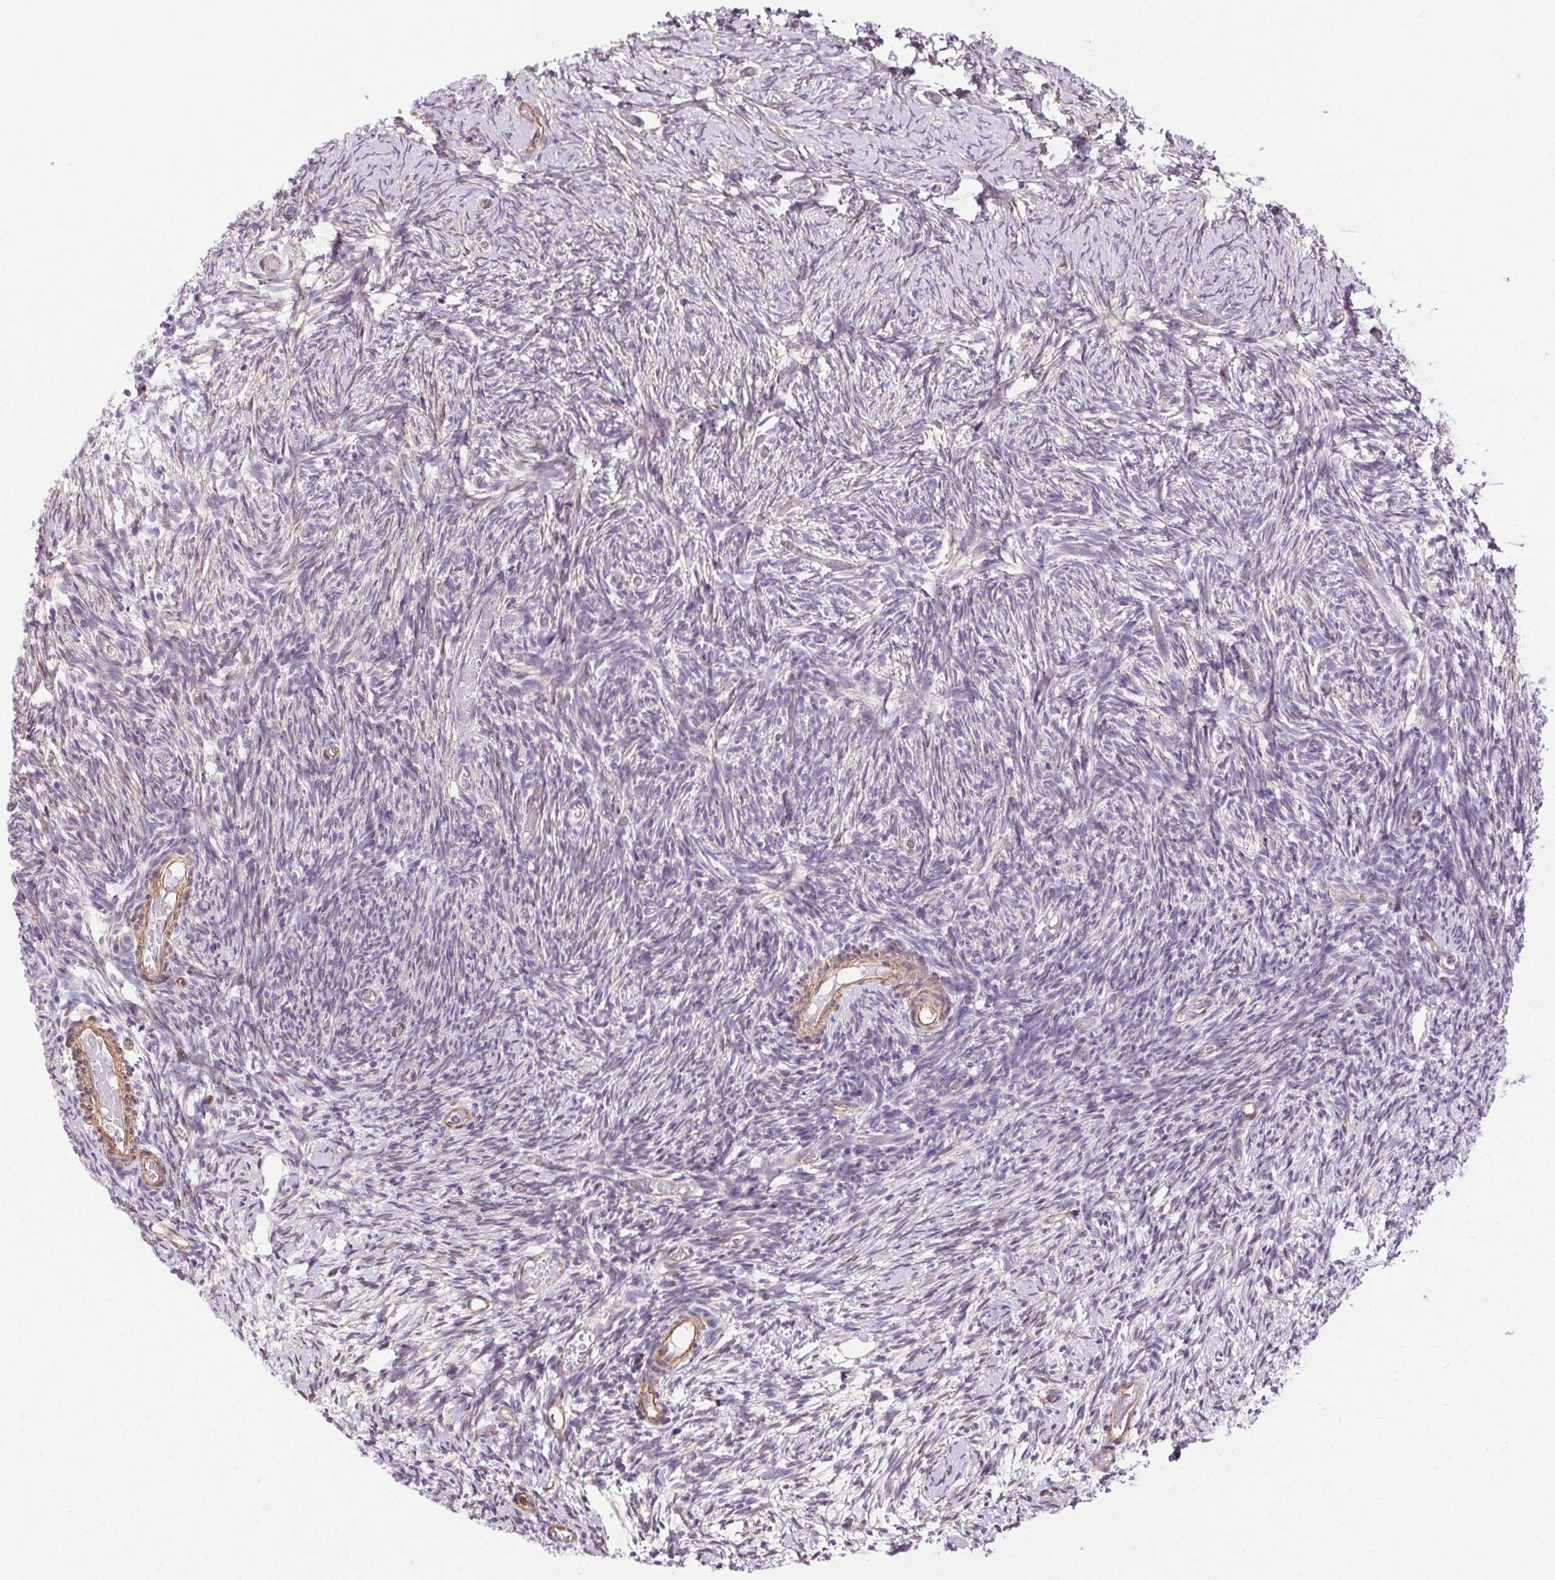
{"staining": {"intensity": "negative", "quantity": "none", "location": "none"}, "tissue": "ovary", "cell_type": "Follicle cells", "image_type": "normal", "snomed": [{"axis": "morphology", "description": "Normal tissue, NOS"}, {"axis": "topography", "description": "Ovary"}], "caption": "IHC histopathology image of benign ovary: ovary stained with DAB (3,3'-diaminobenzidine) displays no significant protein positivity in follicle cells.", "gene": "SHCBP1L", "patient": {"sex": "female", "age": 39}}